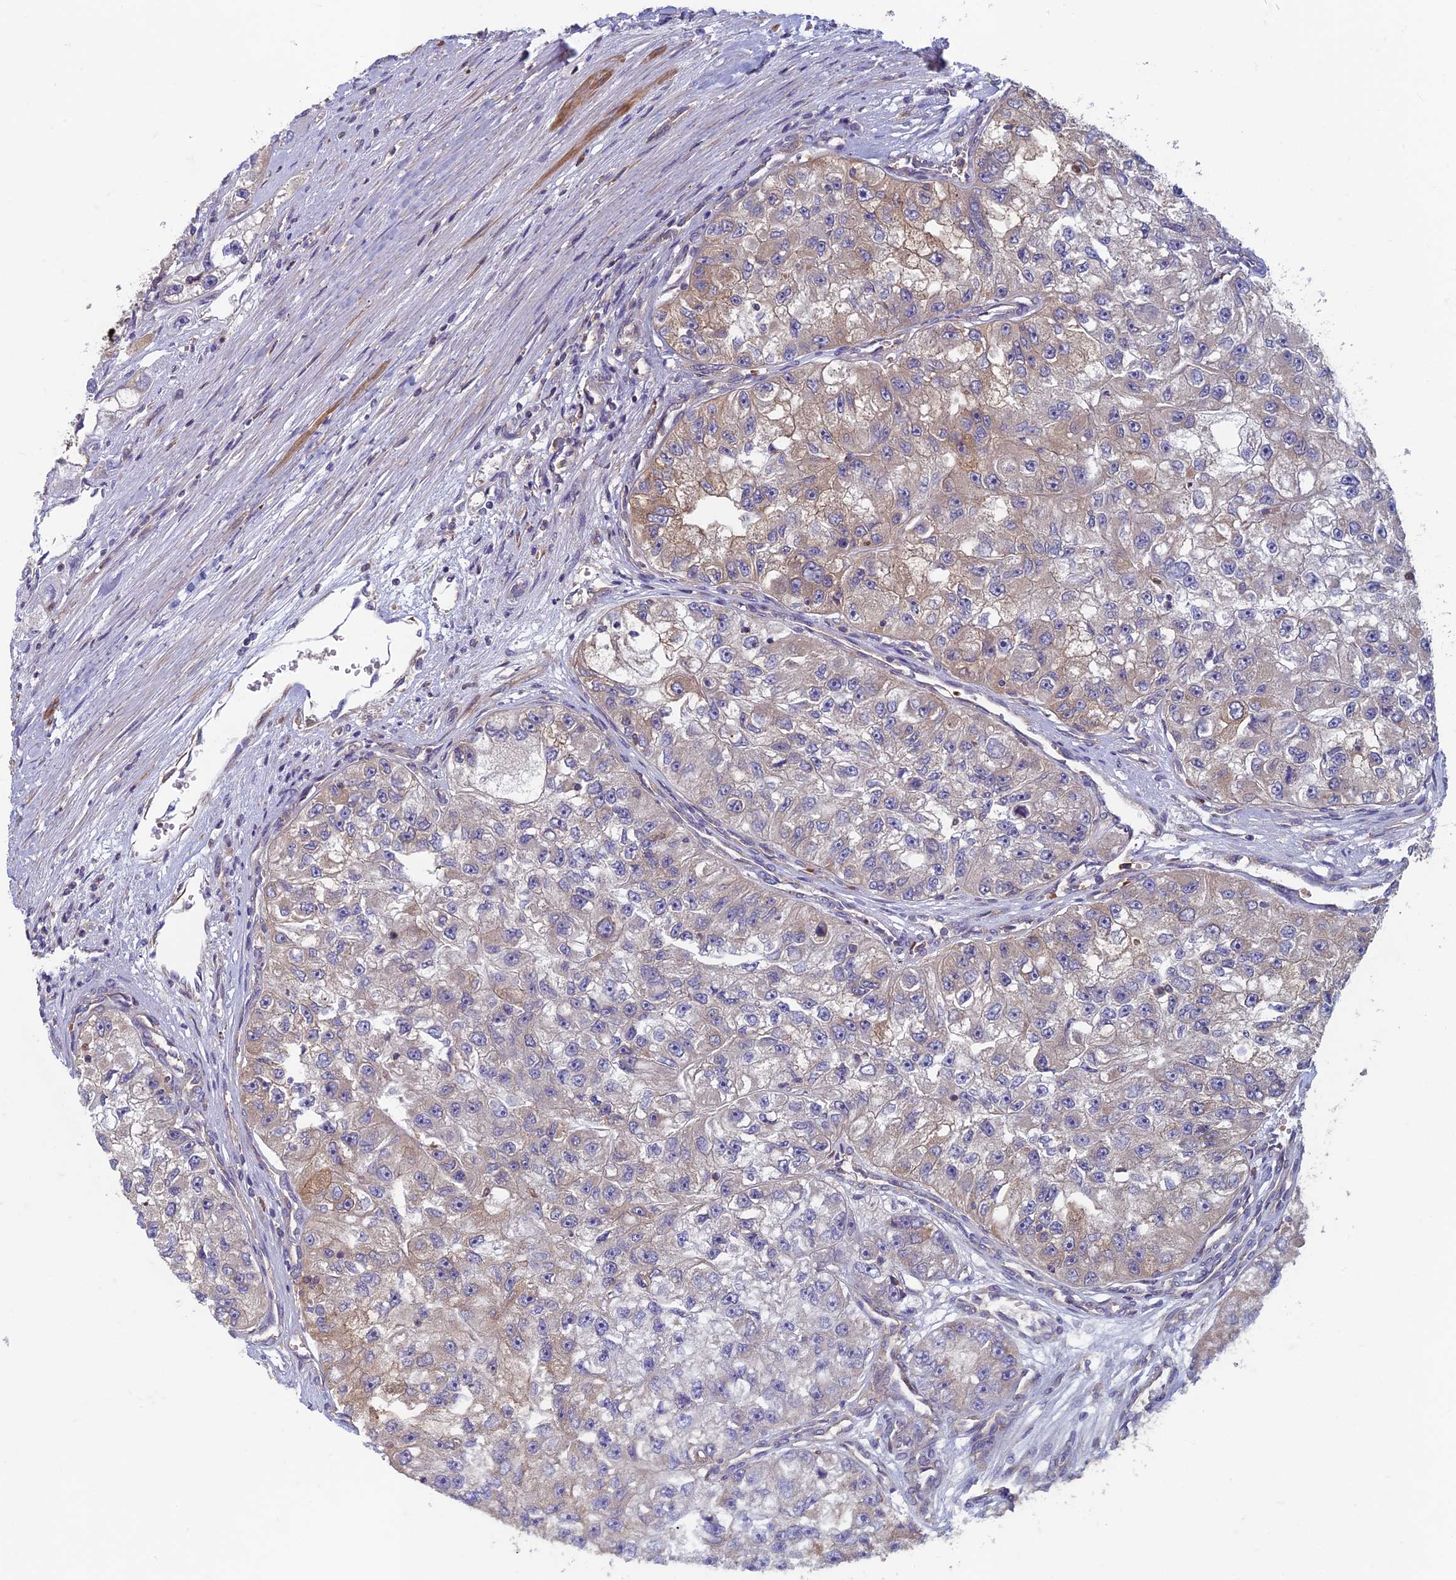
{"staining": {"intensity": "moderate", "quantity": "<25%", "location": "cytoplasmic/membranous"}, "tissue": "renal cancer", "cell_type": "Tumor cells", "image_type": "cancer", "snomed": [{"axis": "morphology", "description": "Adenocarcinoma, NOS"}, {"axis": "topography", "description": "Kidney"}], "caption": "Immunohistochemical staining of renal adenocarcinoma exhibits low levels of moderate cytoplasmic/membranous staining in about <25% of tumor cells.", "gene": "DNM1L", "patient": {"sex": "male", "age": 63}}